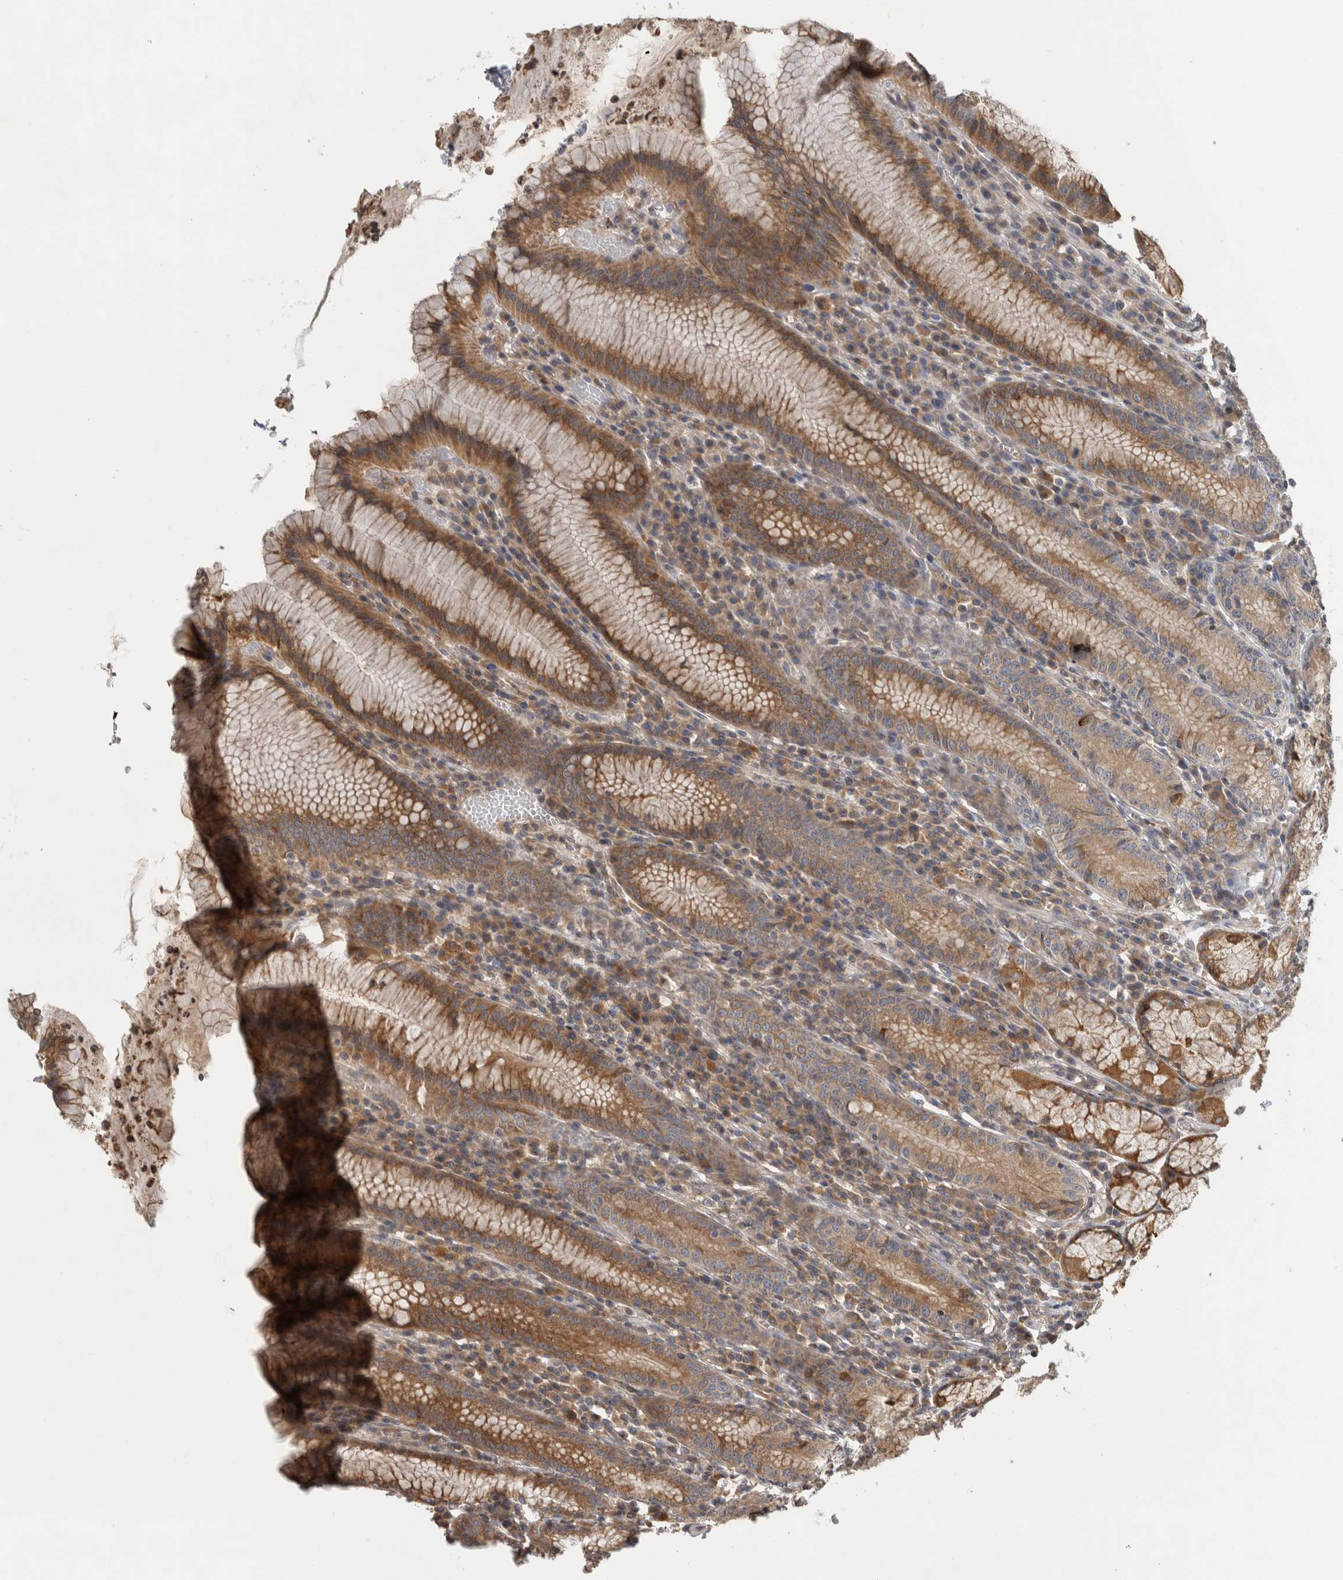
{"staining": {"intensity": "moderate", "quantity": ">75%", "location": "cytoplasmic/membranous"}, "tissue": "stomach", "cell_type": "Glandular cells", "image_type": "normal", "snomed": [{"axis": "morphology", "description": "Normal tissue, NOS"}, {"axis": "topography", "description": "Stomach"}], "caption": "A high-resolution photomicrograph shows IHC staining of normal stomach, which demonstrates moderate cytoplasmic/membranous expression in approximately >75% of glandular cells.", "gene": "PARP6", "patient": {"sex": "male", "age": 55}}